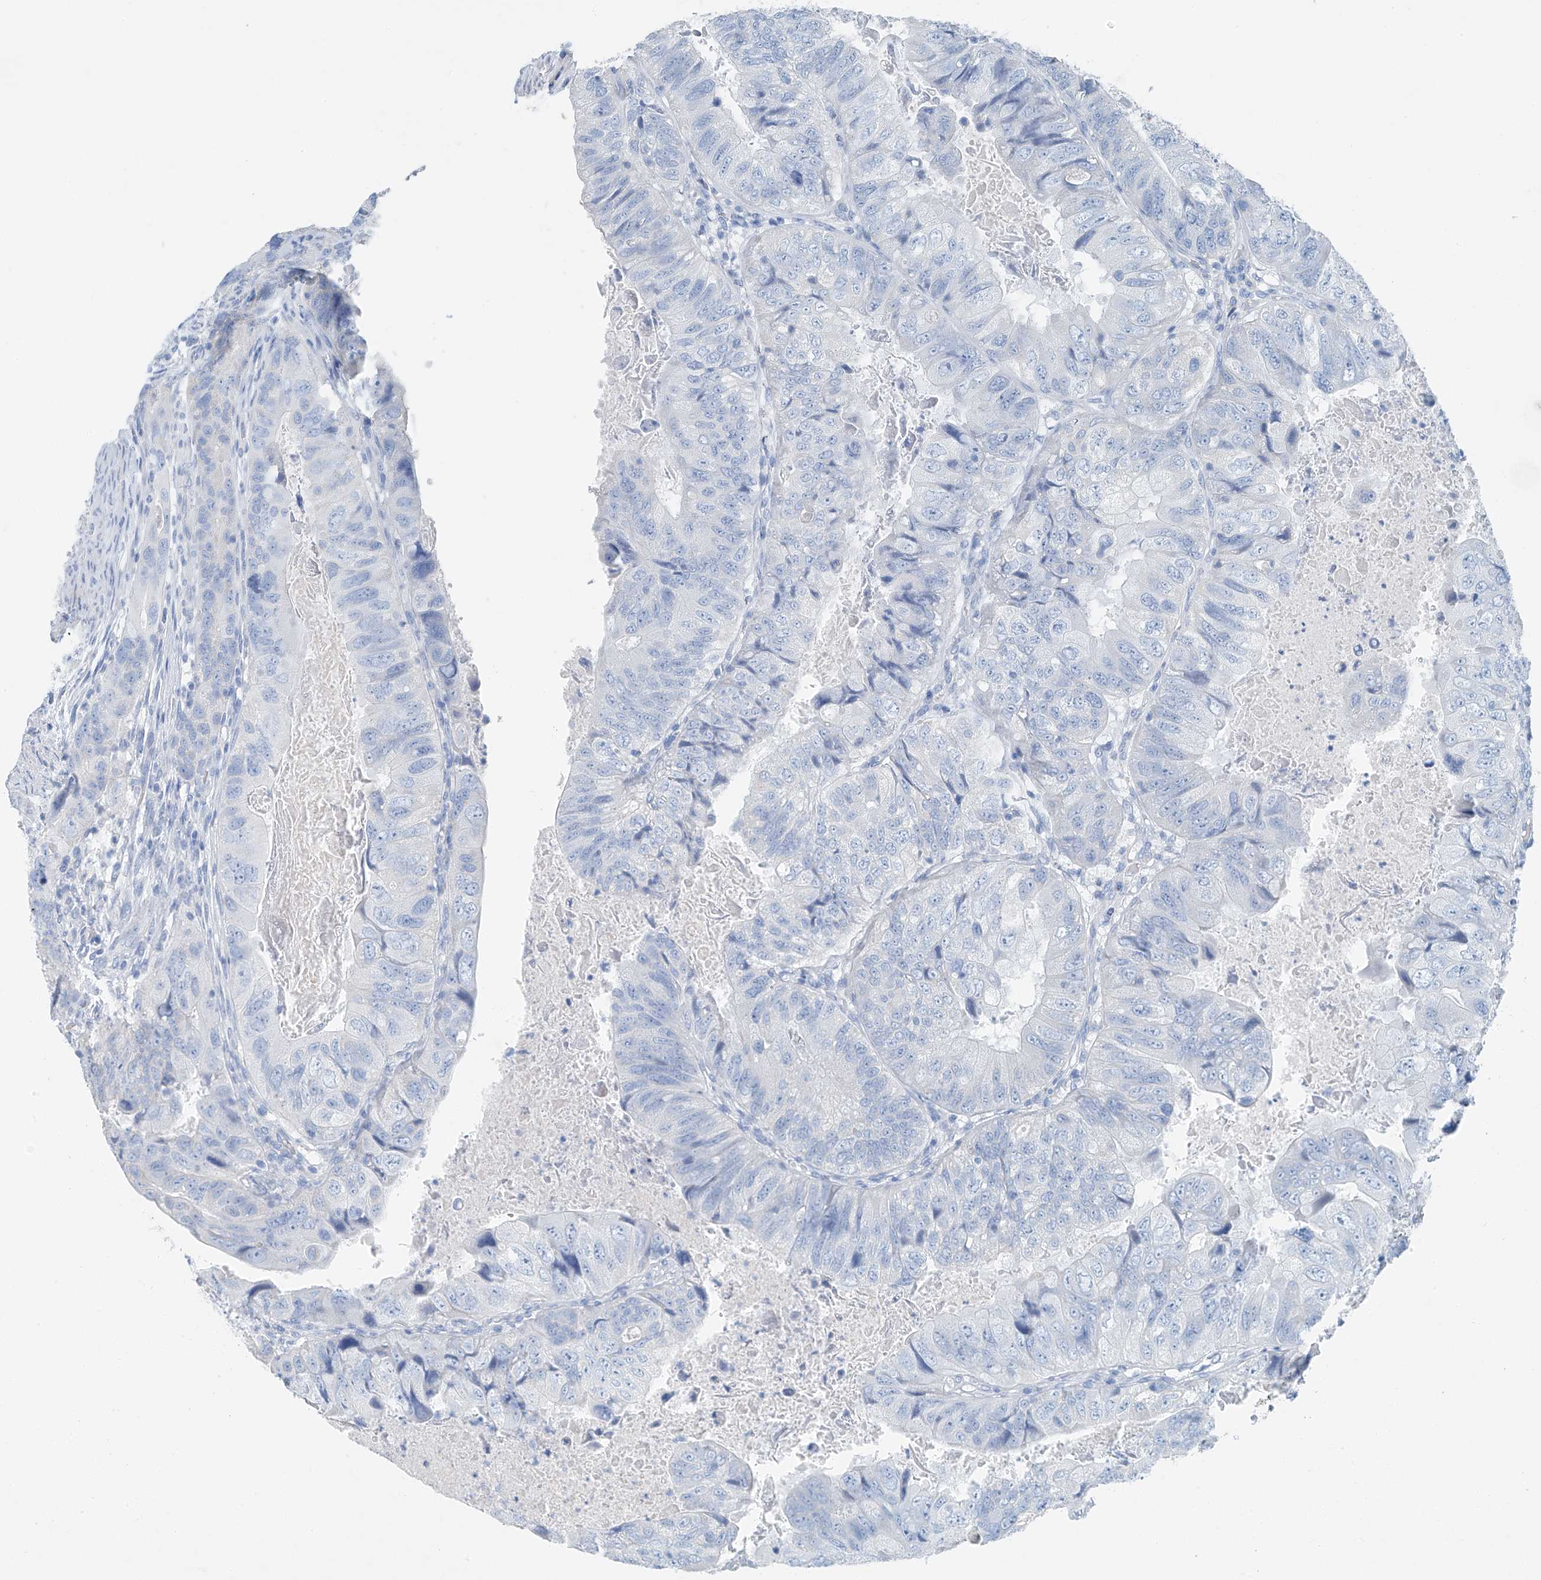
{"staining": {"intensity": "negative", "quantity": "none", "location": "none"}, "tissue": "colorectal cancer", "cell_type": "Tumor cells", "image_type": "cancer", "snomed": [{"axis": "morphology", "description": "Adenocarcinoma, NOS"}, {"axis": "topography", "description": "Rectum"}], "caption": "An immunohistochemistry photomicrograph of adenocarcinoma (colorectal) is shown. There is no staining in tumor cells of adenocarcinoma (colorectal).", "gene": "C1orf87", "patient": {"sex": "male", "age": 63}}